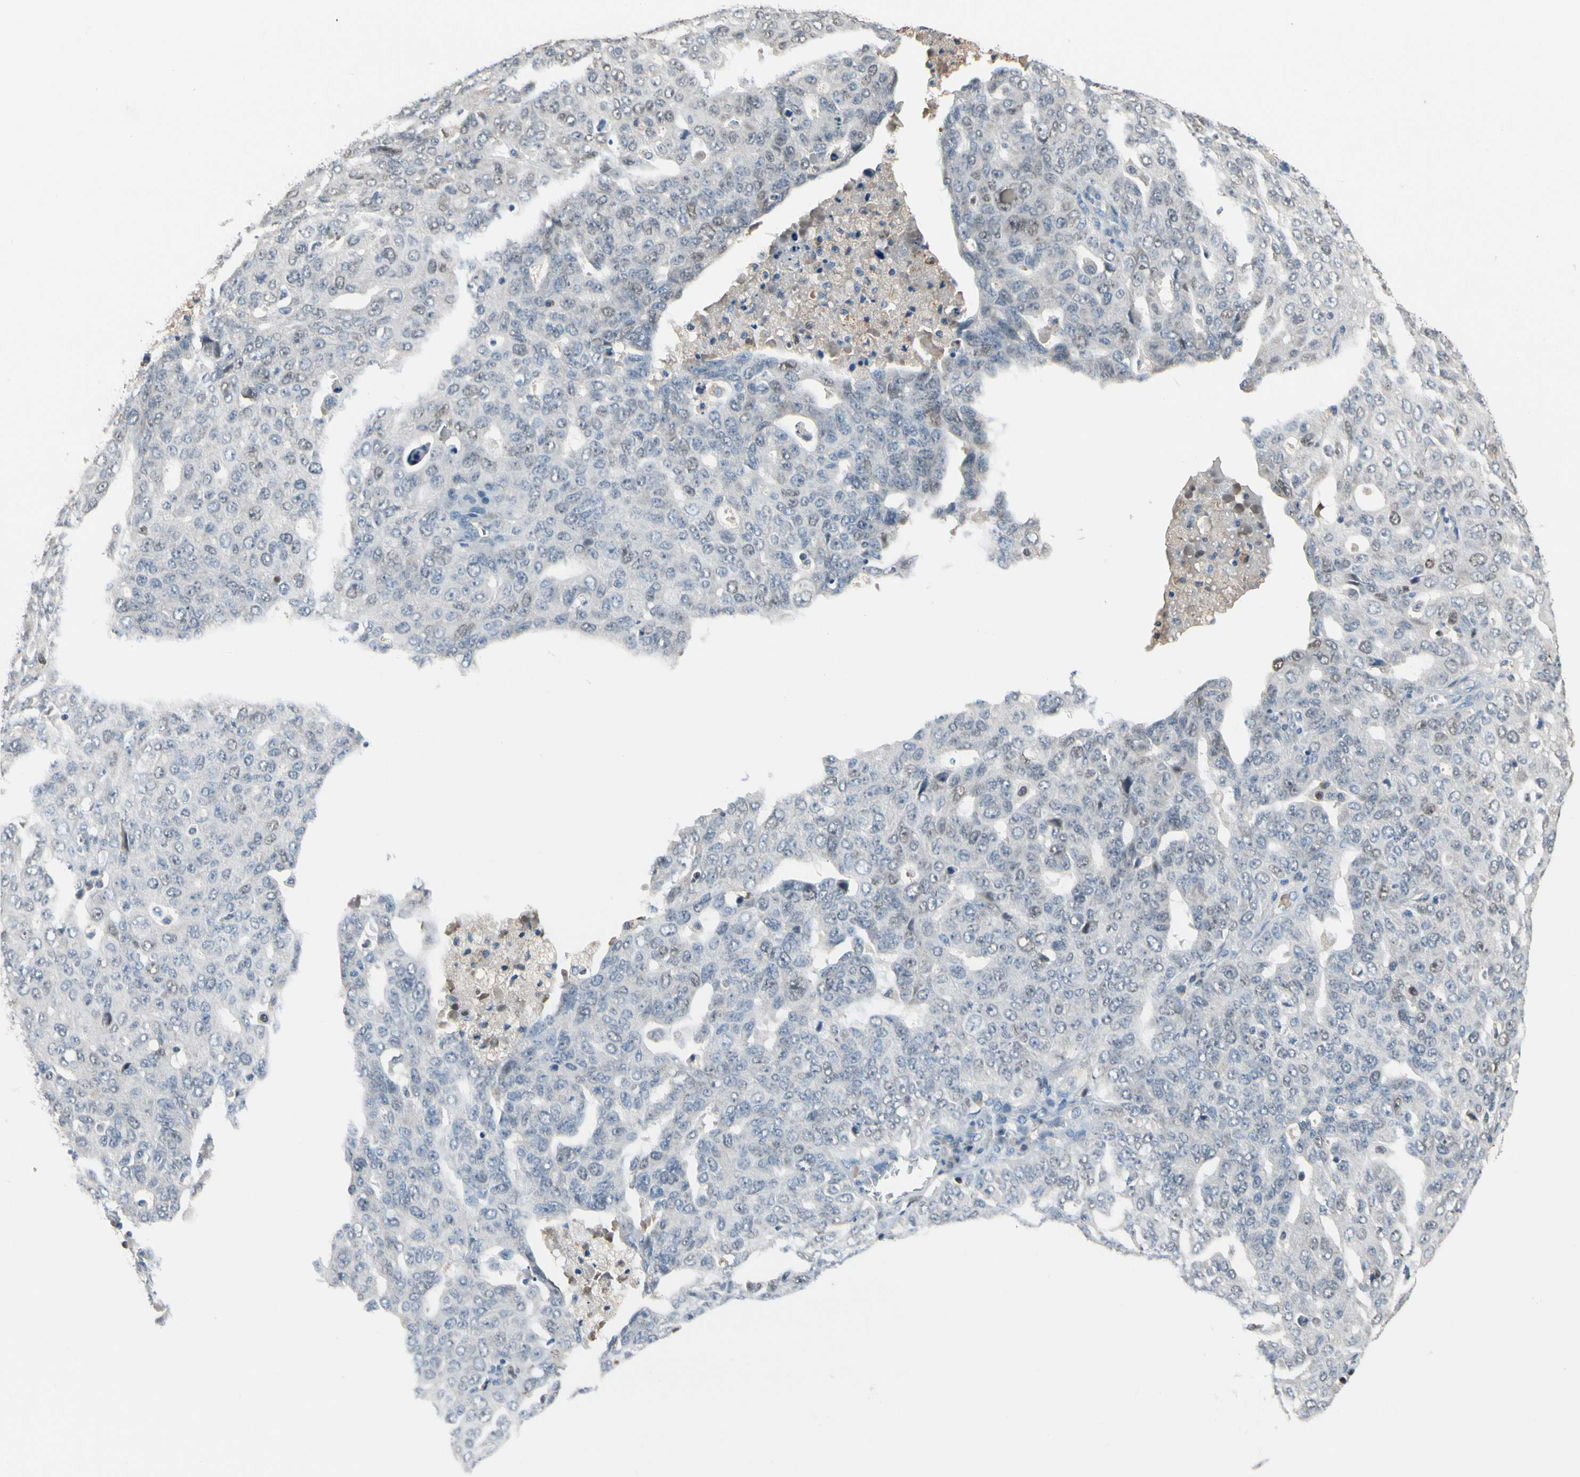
{"staining": {"intensity": "negative", "quantity": "none", "location": "none"}, "tissue": "ovarian cancer", "cell_type": "Tumor cells", "image_type": "cancer", "snomed": [{"axis": "morphology", "description": "Carcinoma, endometroid"}, {"axis": "topography", "description": "Ovary"}], "caption": "Ovarian cancer was stained to show a protein in brown. There is no significant positivity in tumor cells.", "gene": "ZKSCAN4", "patient": {"sex": "female", "age": 62}}